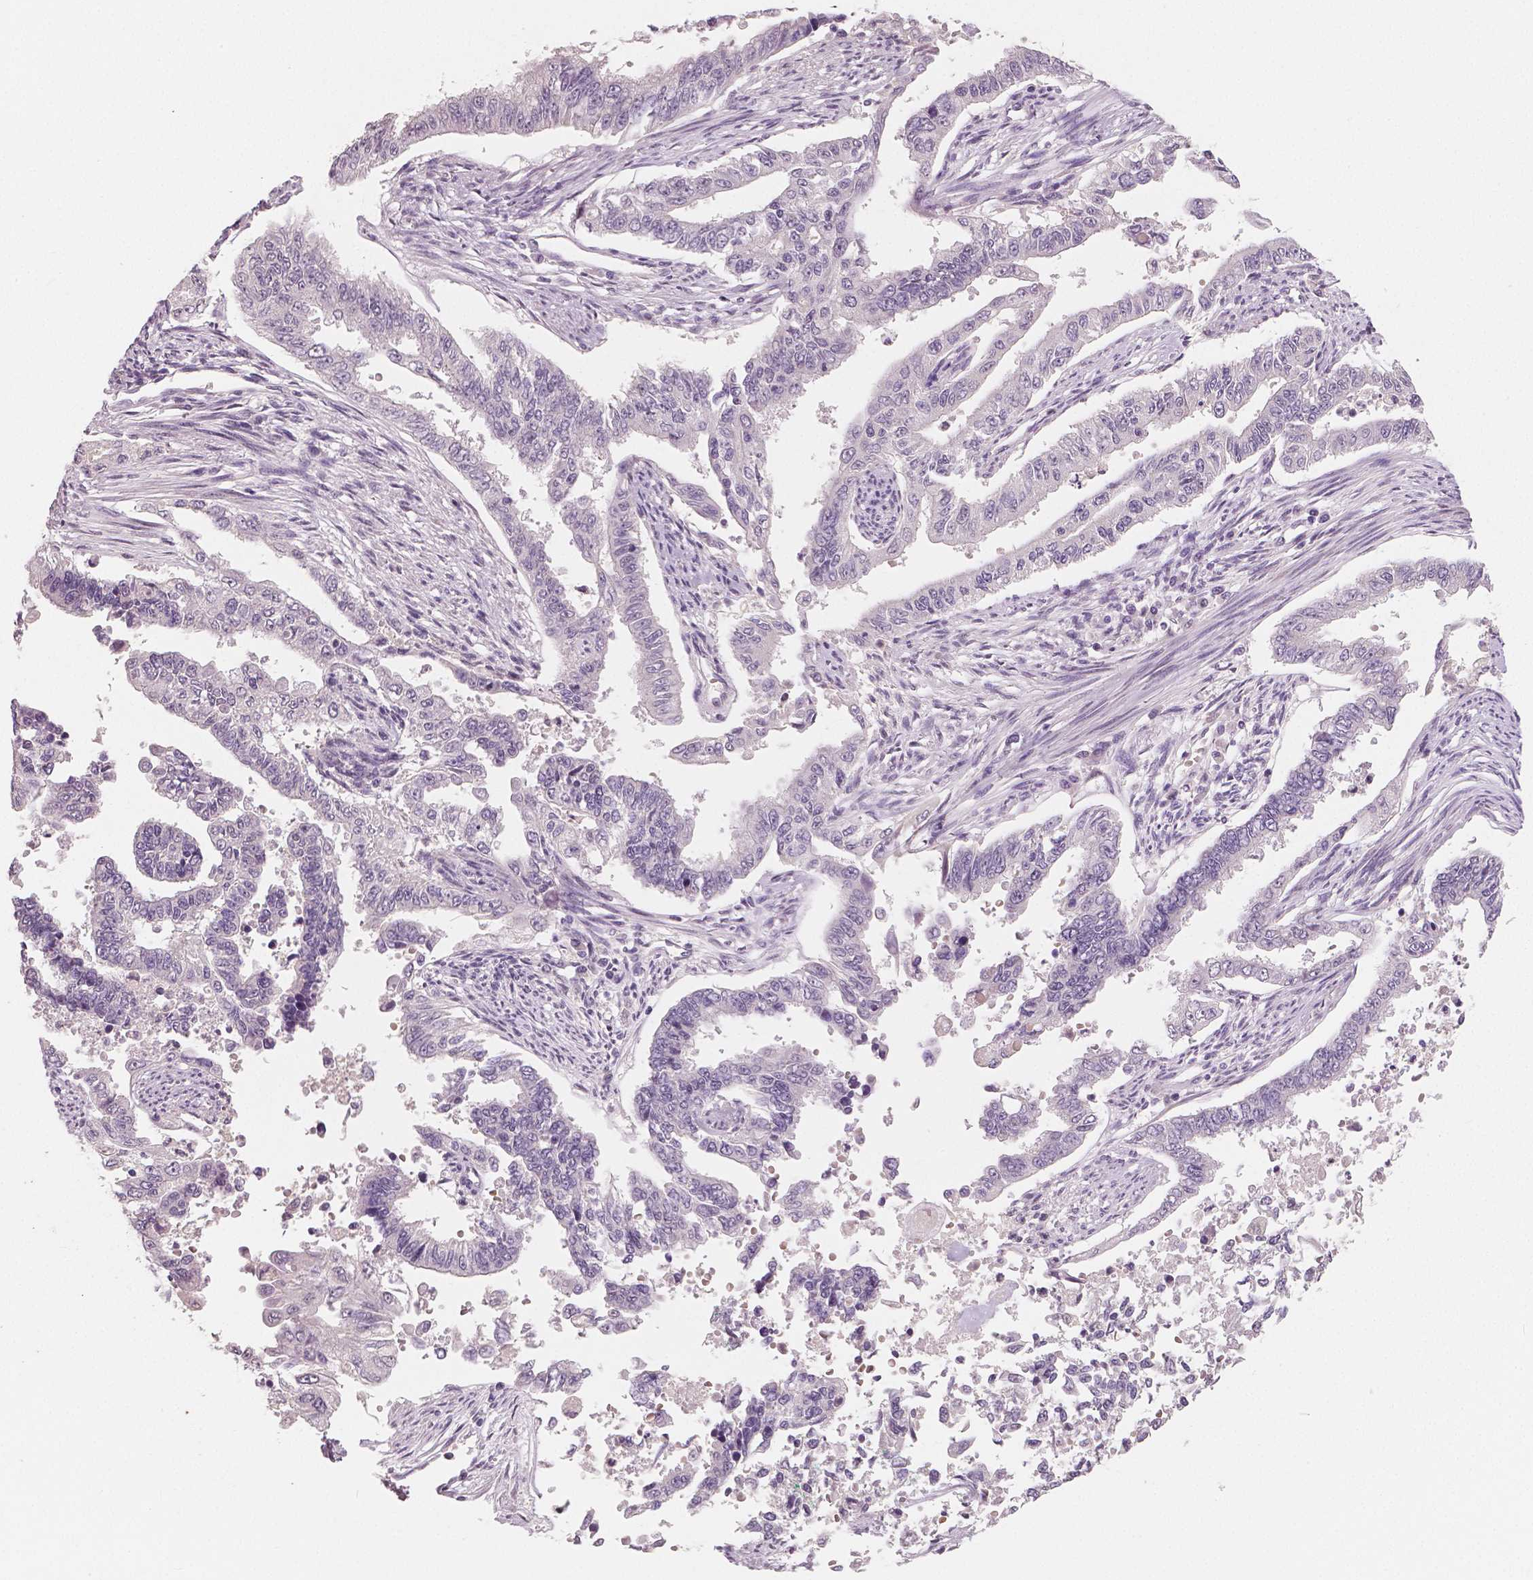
{"staining": {"intensity": "negative", "quantity": "none", "location": "none"}, "tissue": "endometrial cancer", "cell_type": "Tumor cells", "image_type": "cancer", "snomed": [{"axis": "morphology", "description": "Adenocarcinoma, NOS"}, {"axis": "topography", "description": "Uterus"}], "caption": "There is no significant expression in tumor cells of adenocarcinoma (endometrial).", "gene": "RNASE7", "patient": {"sex": "female", "age": 59}}